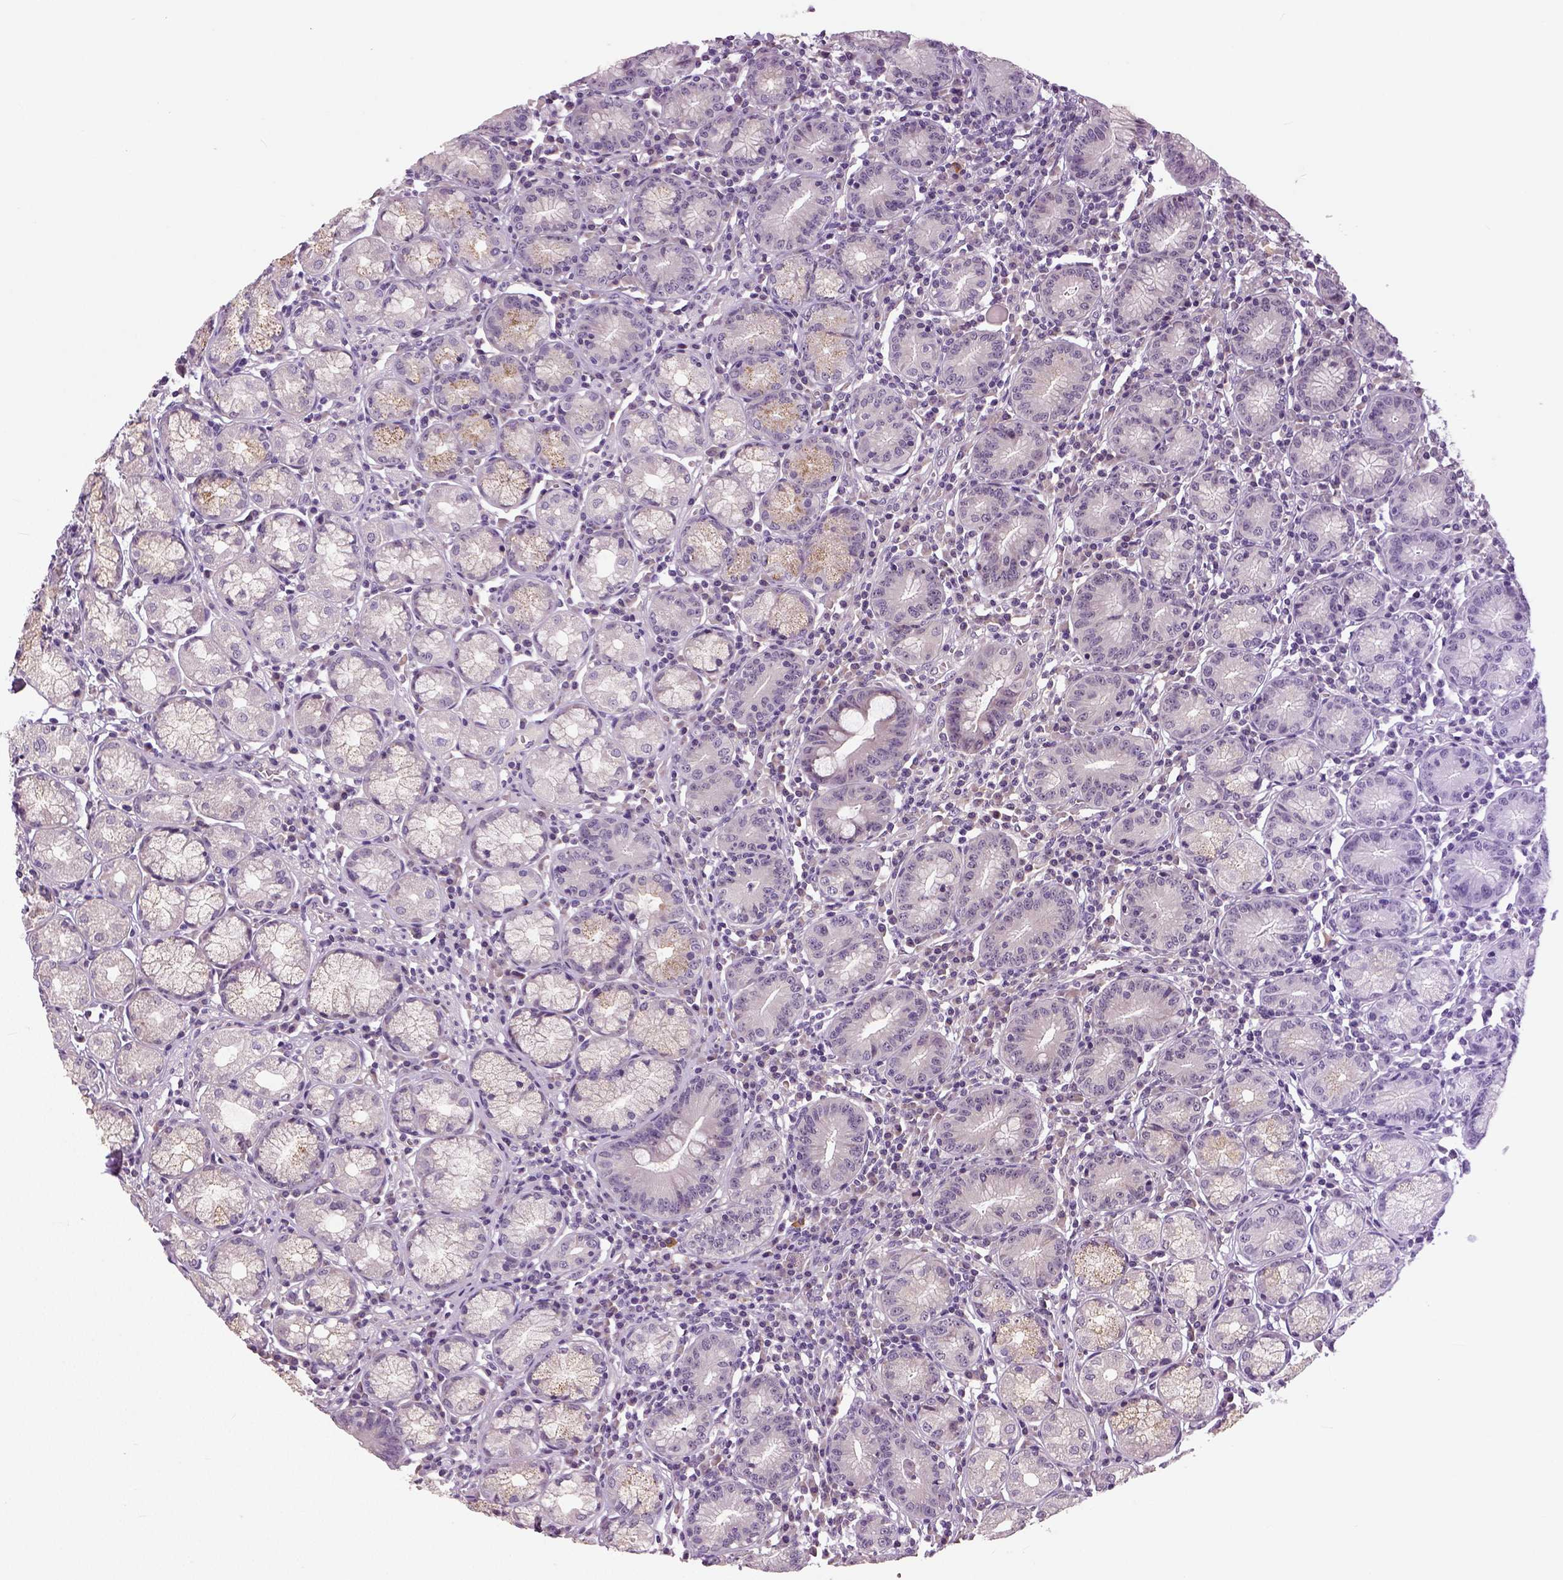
{"staining": {"intensity": "negative", "quantity": "none", "location": "none"}, "tissue": "stomach", "cell_type": "Glandular cells", "image_type": "normal", "snomed": [{"axis": "morphology", "description": "Normal tissue, NOS"}, {"axis": "topography", "description": "Stomach"}], "caption": "DAB (3,3'-diaminobenzidine) immunohistochemical staining of unremarkable human stomach demonstrates no significant positivity in glandular cells.", "gene": "NECAB1", "patient": {"sex": "male", "age": 55}}